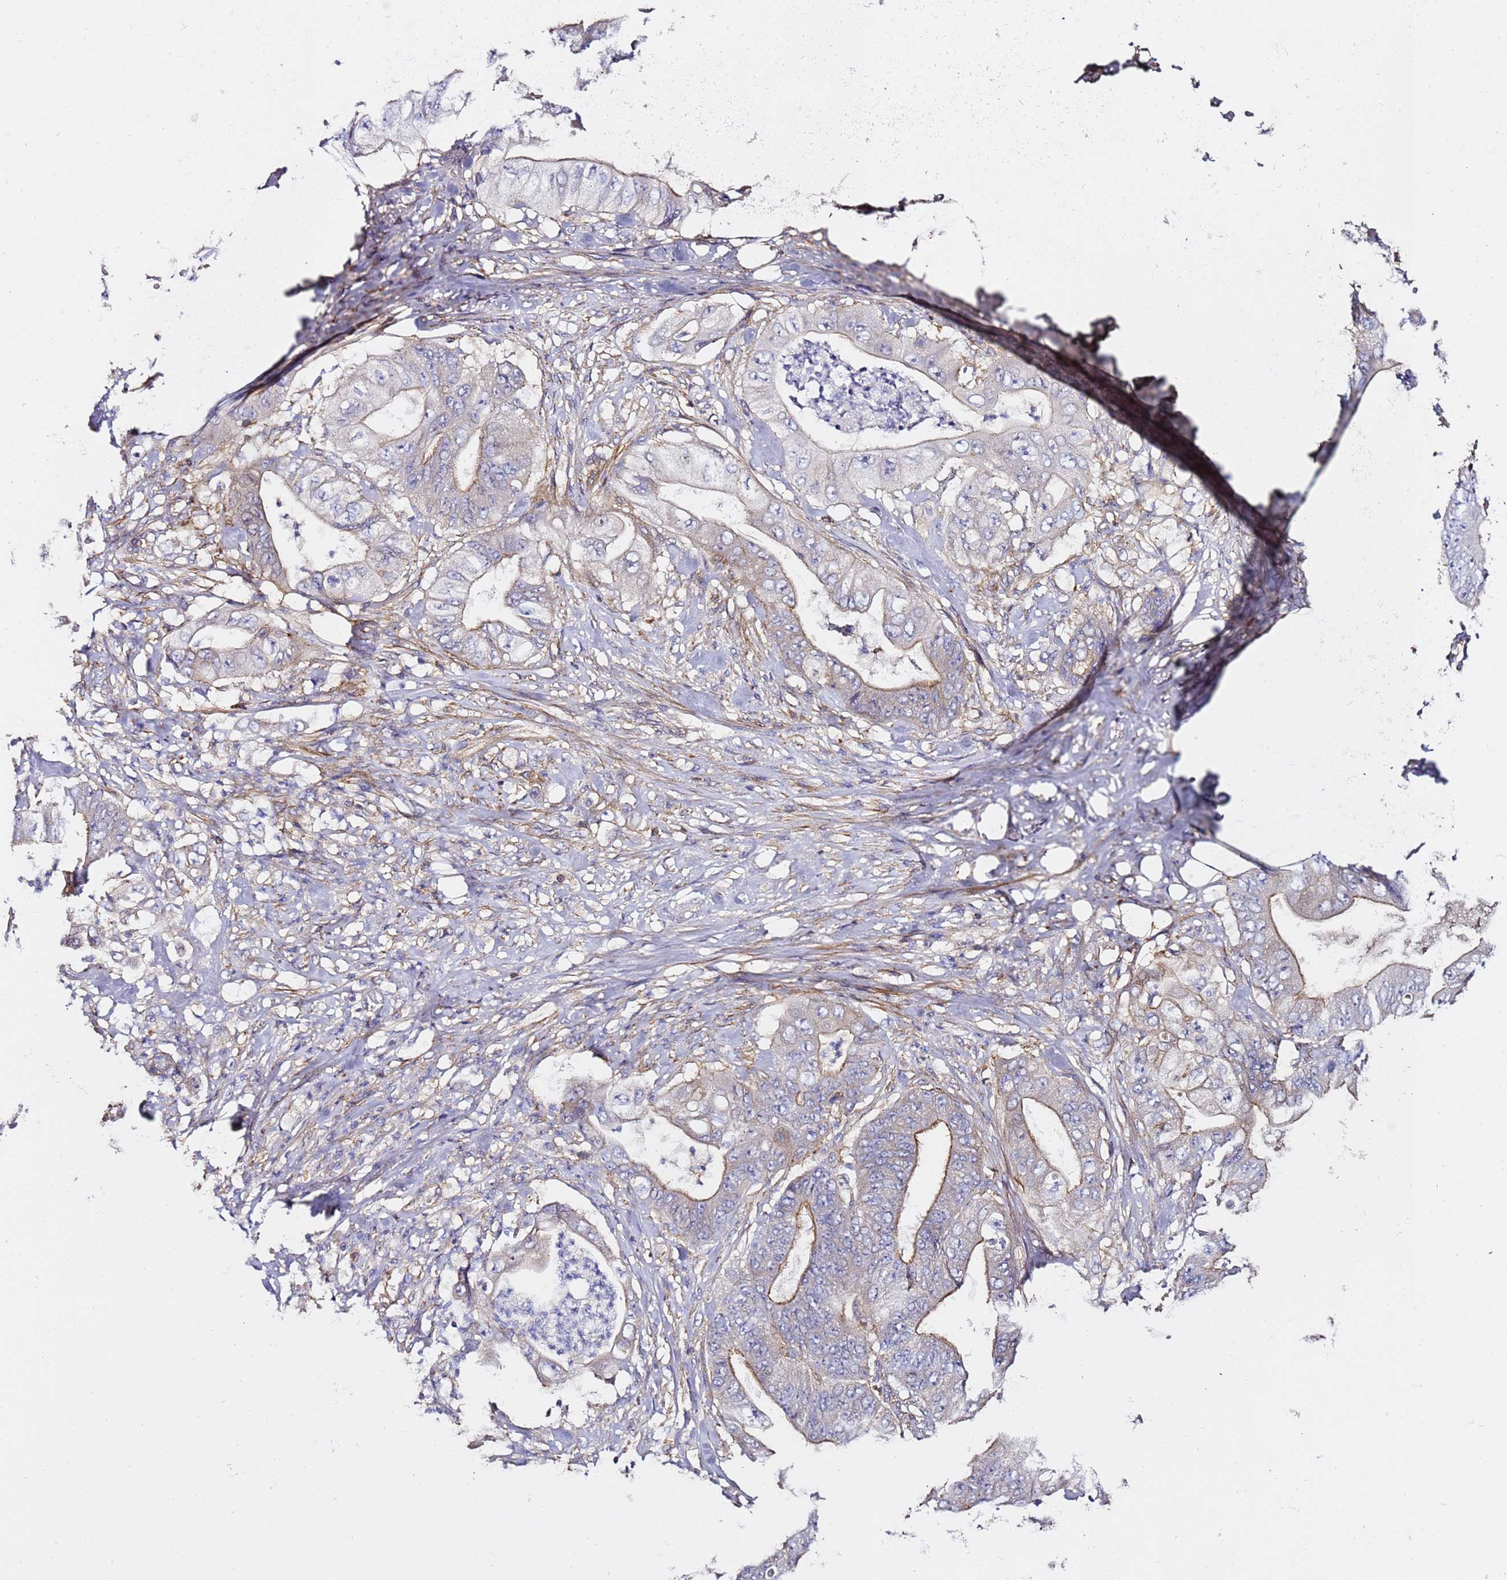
{"staining": {"intensity": "moderate", "quantity": "<25%", "location": "cytoplasmic/membranous"}, "tissue": "stomach cancer", "cell_type": "Tumor cells", "image_type": "cancer", "snomed": [{"axis": "morphology", "description": "Adenocarcinoma, NOS"}, {"axis": "topography", "description": "Stomach"}], "caption": "Protein staining shows moderate cytoplasmic/membranous positivity in approximately <25% of tumor cells in stomach adenocarcinoma. (DAB (3,3'-diaminobenzidine) IHC, brown staining for protein, blue staining for nuclei).", "gene": "ZFP36L2", "patient": {"sex": "female", "age": 73}}